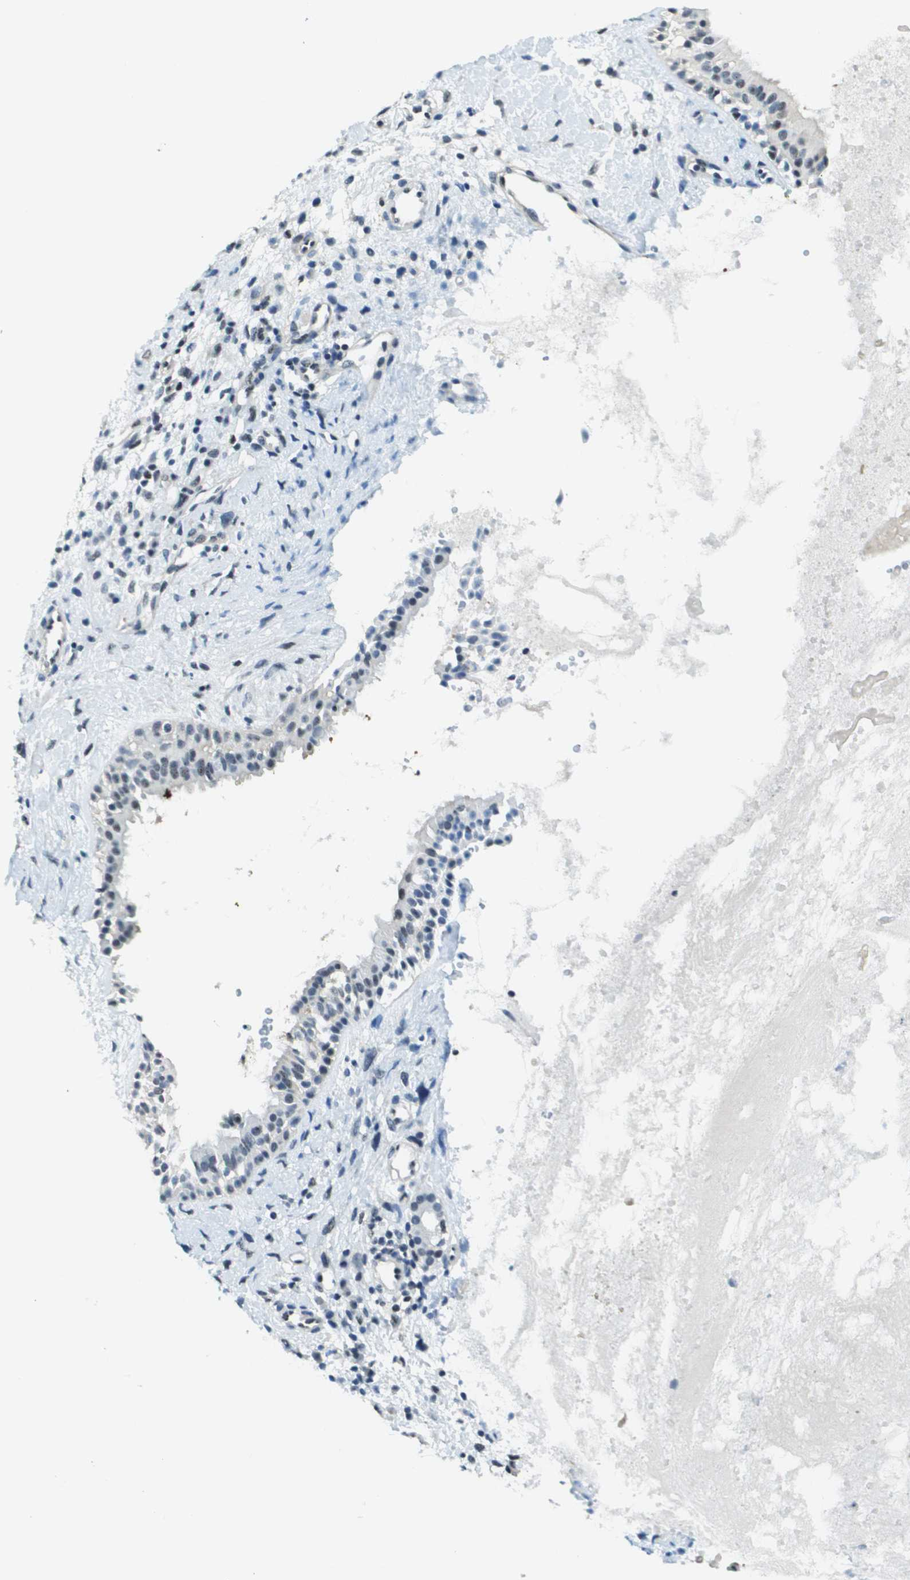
{"staining": {"intensity": "moderate", "quantity": "25%-75%", "location": "nuclear"}, "tissue": "nasopharynx", "cell_type": "Respiratory epithelial cells", "image_type": "normal", "snomed": [{"axis": "morphology", "description": "Normal tissue, NOS"}, {"axis": "topography", "description": "Nasopharynx"}], "caption": "A histopathology image showing moderate nuclear positivity in about 25%-75% of respiratory epithelial cells in benign nasopharynx, as visualized by brown immunohistochemical staining.", "gene": "SP100", "patient": {"sex": "male", "age": 22}}